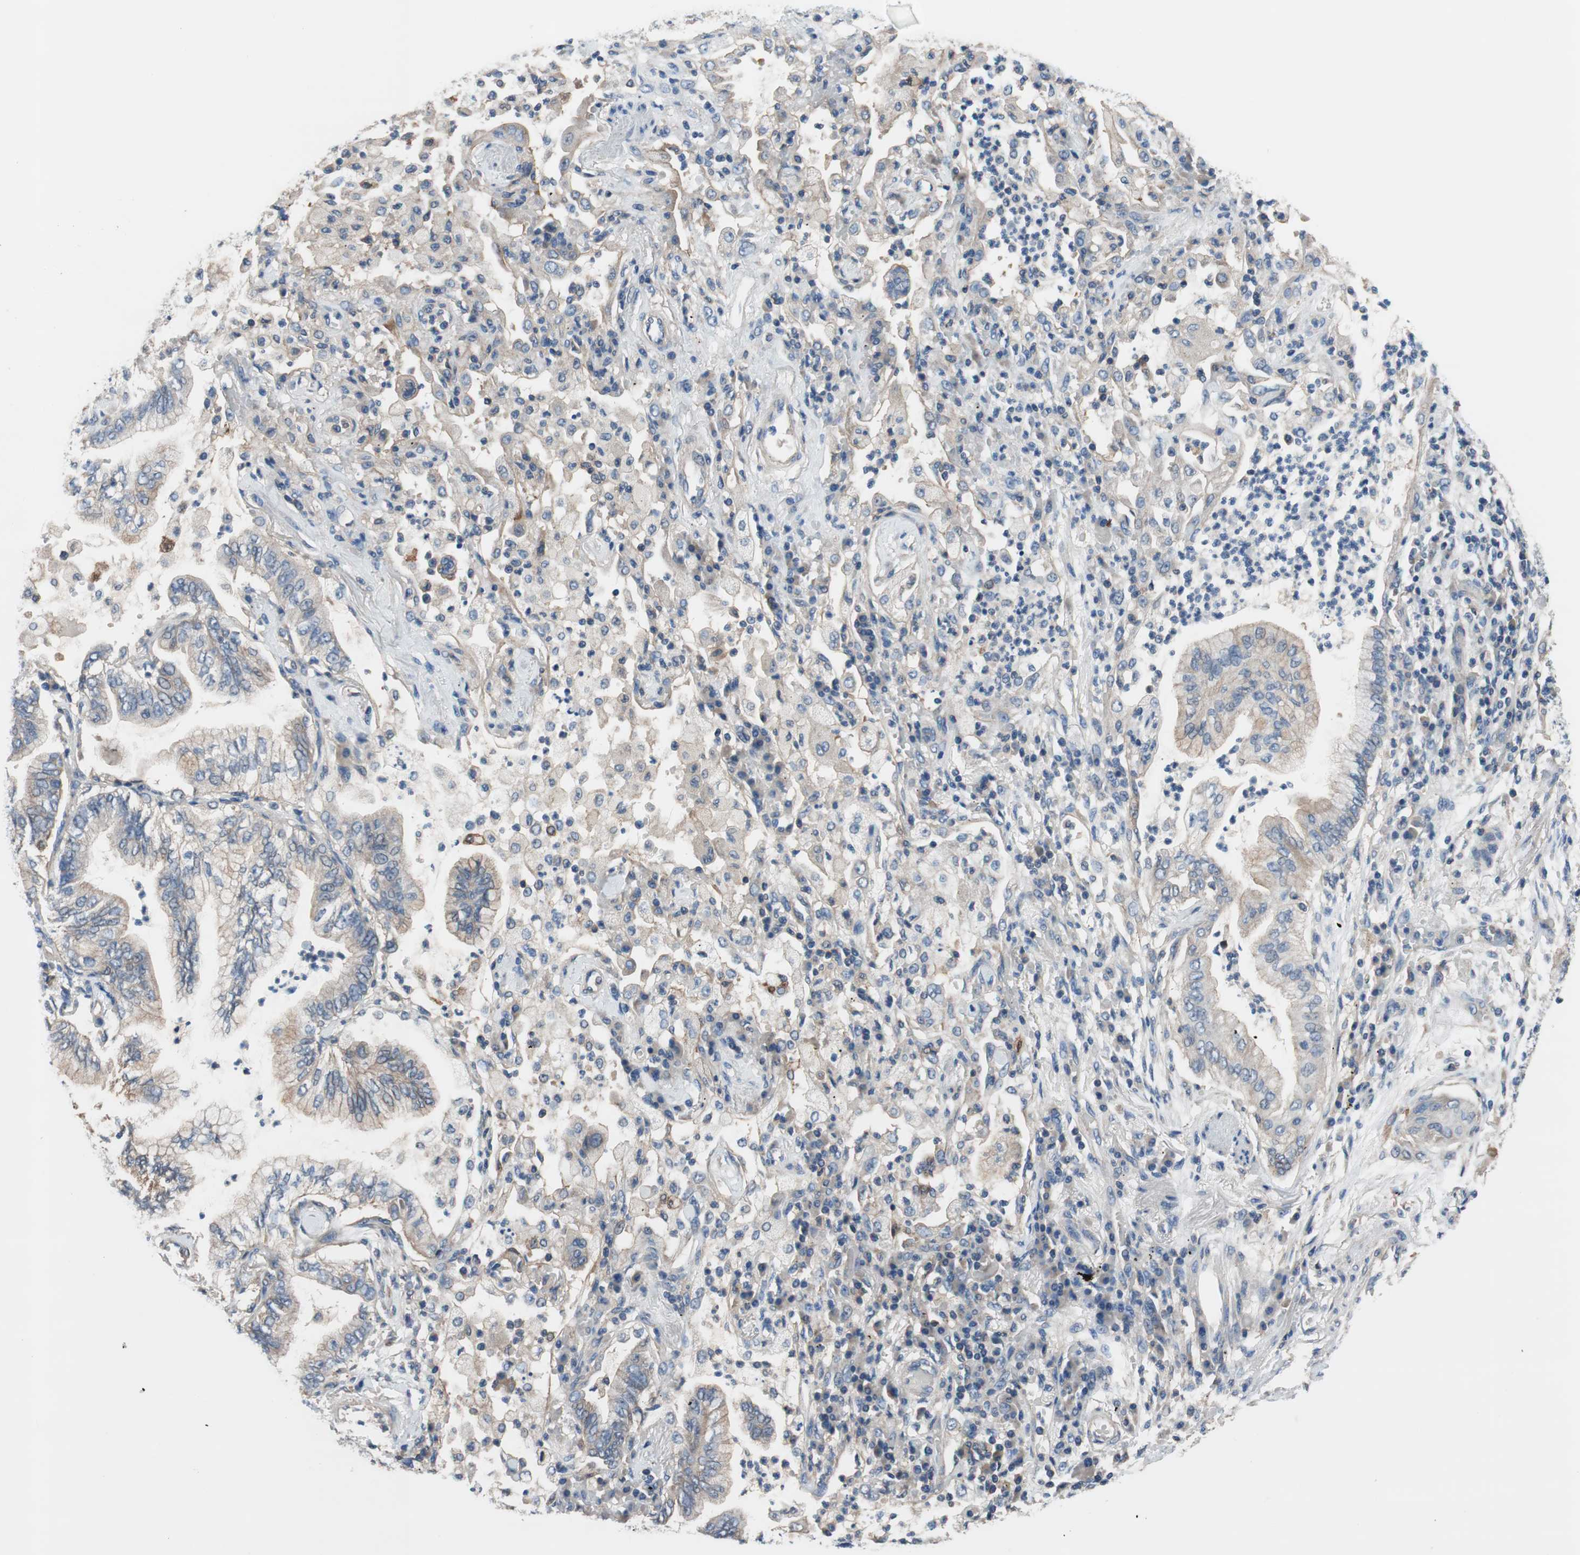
{"staining": {"intensity": "negative", "quantity": "none", "location": "none"}, "tissue": "lung cancer", "cell_type": "Tumor cells", "image_type": "cancer", "snomed": [{"axis": "morphology", "description": "Normal tissue, NOS"}, {"axis": "morphology", "description": "Adenocarcinoma, NOS"}, {"axis": "topography", "description": "Bronchus"}, {"axis": "topography", "description": "Lung"}], "caption": "A high-resolution photomicrograph shows immunohistochemistry (IHC) staining of lung adenocarcinoma, which reveals no significant positivity in tumor cells.", "gene": "CALML3", "patient": {"sex": "female", "age": 70}}